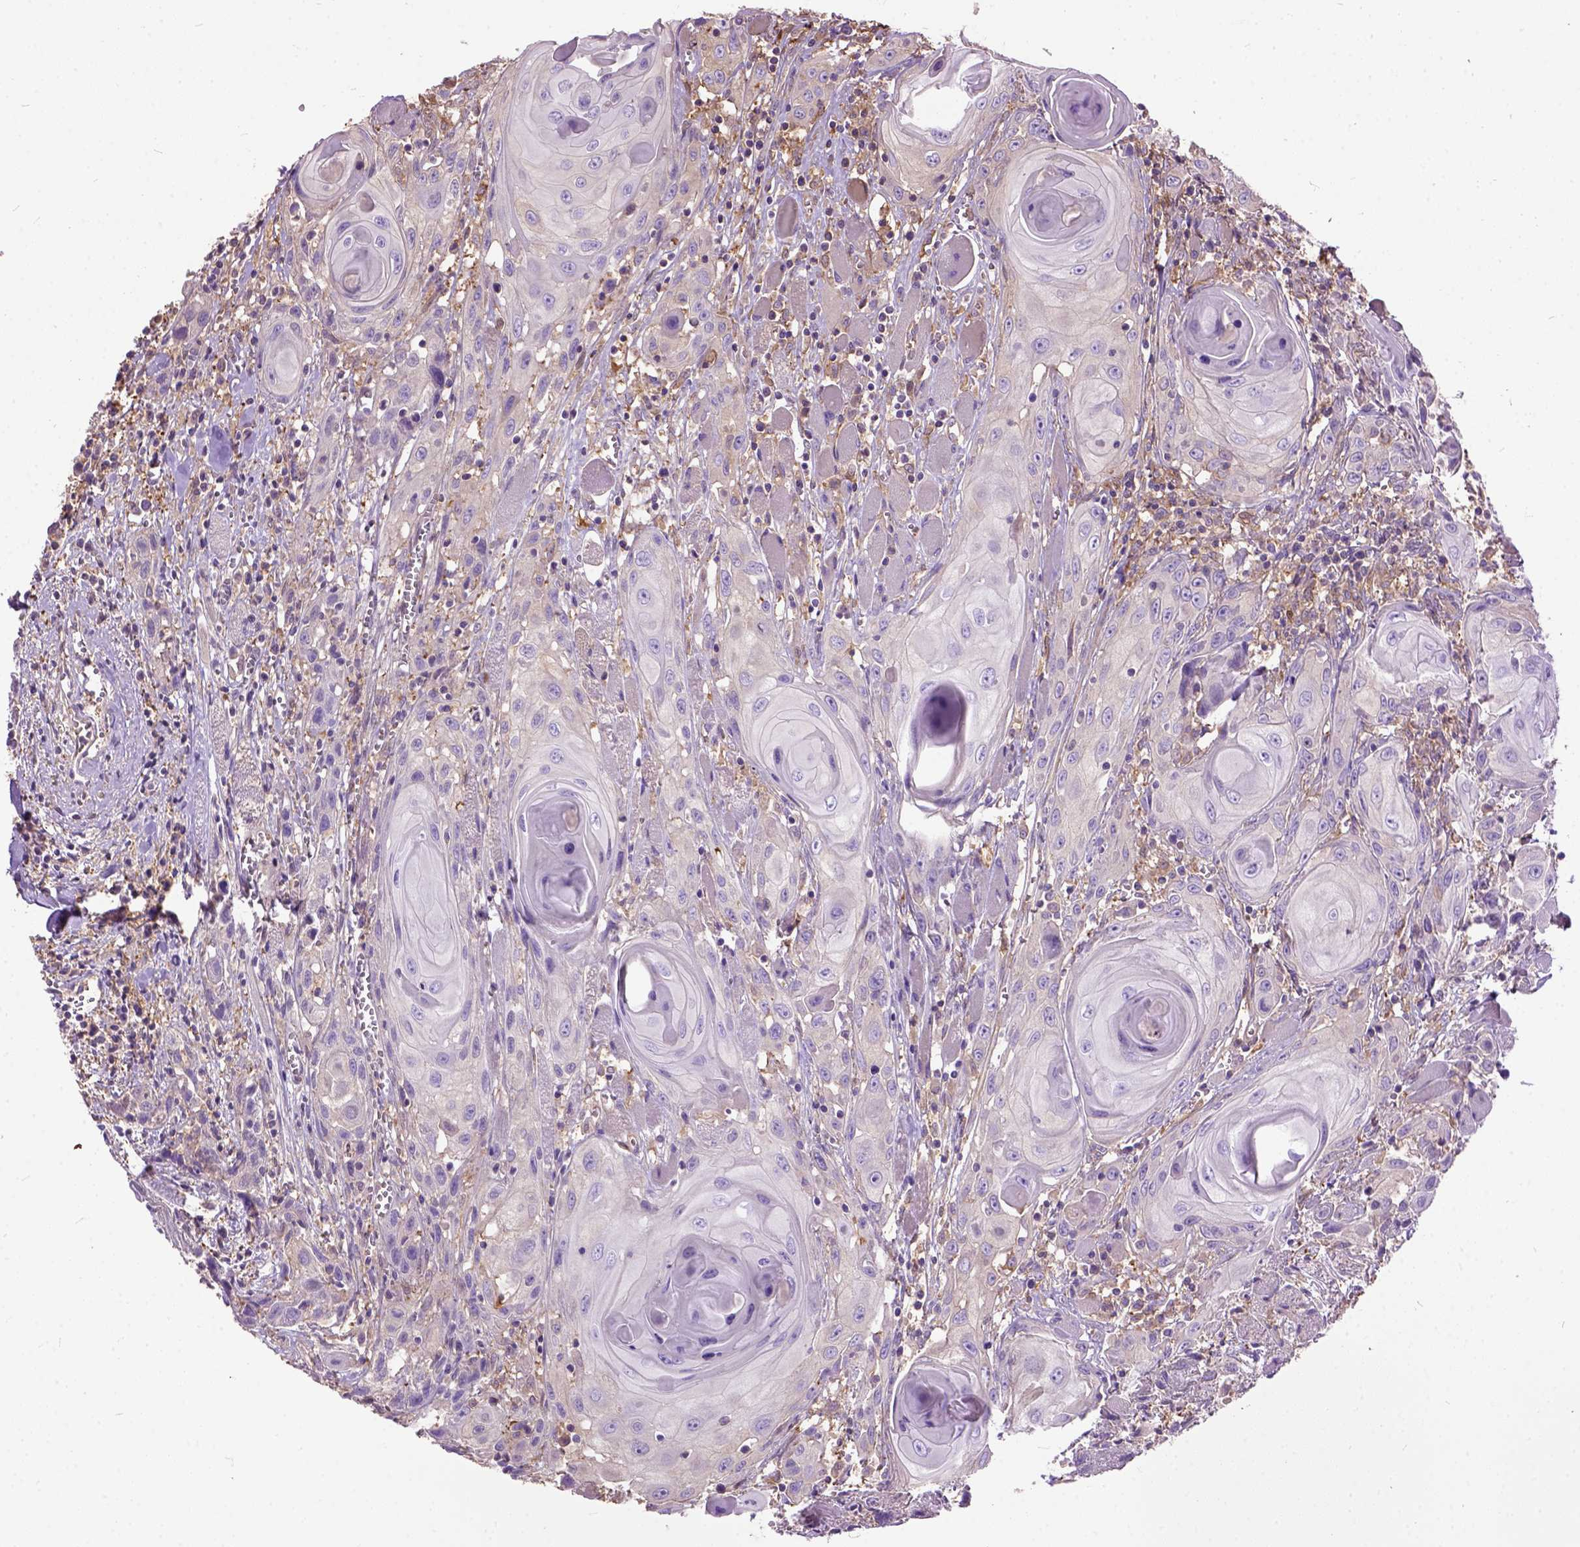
{"staining": {"intensity": "weak", "quantity": "25%-75%", "location": "cytoplasmic/membranous"}, "tissue": "head and neck cancer", "cell_type": "Tumor cells", "image_type": "cancer", "snomed": [{"axis": "morphology", "description": "Squamous cell carcinoma, NOS"}, {"axis": "topography", "description": "Head-Neck"}], "caption": "There is low levels of weak cytoplasmic/membranous staining in tumor cells of squamous cell carcinoma (head and neck), as demonstrated by immunohistochemical staining (brown color).", "gene": "SEMA4F", "patient": {"sex": "female", "age": 80}}